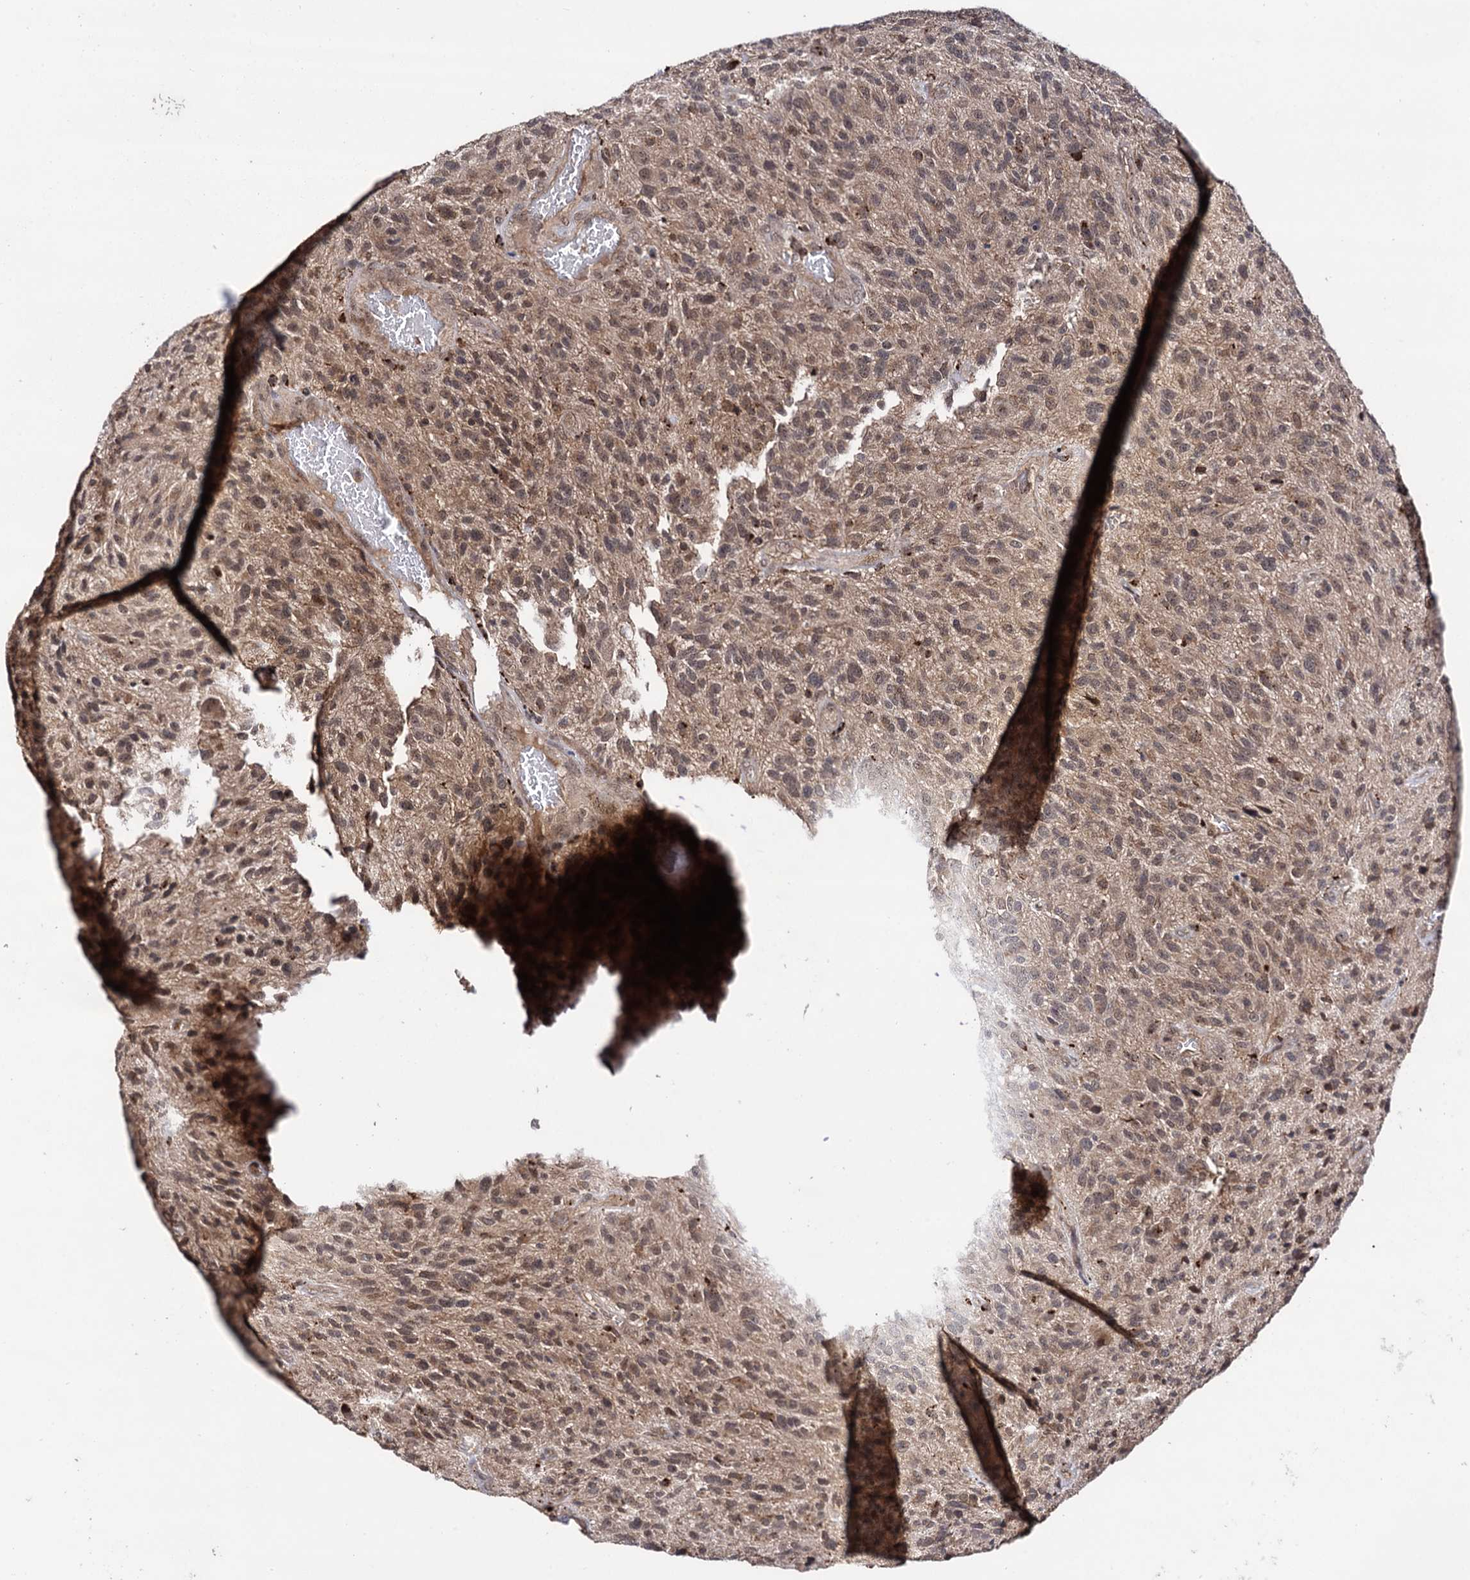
{"staining": {"intensity": "moderate", "quantity": ">75%", "location": "cytoplasmic/membranous,nuclear"}, "tissue": "glioma", "cell_type": "Tumor cells", "image_type": "cancer", "snomed": [{"axis": "morphology", "description": "Glioma, malignant, High grade"}, {"axis": "topography", "description": "Brain"}], "caption": "Malignant glioma (high-grade) tissue displays moderate cytoplasmic/membranous and nuclear staining in approximately >75% of tumor cells, visualized by immunohistochemistry. (DAB (3,3'-diaminobenzidine) = brown stain, brightfield microscopy at high magnification).", "gene": "MICAL2", "patient": {"sex": "male", "age": 47}}